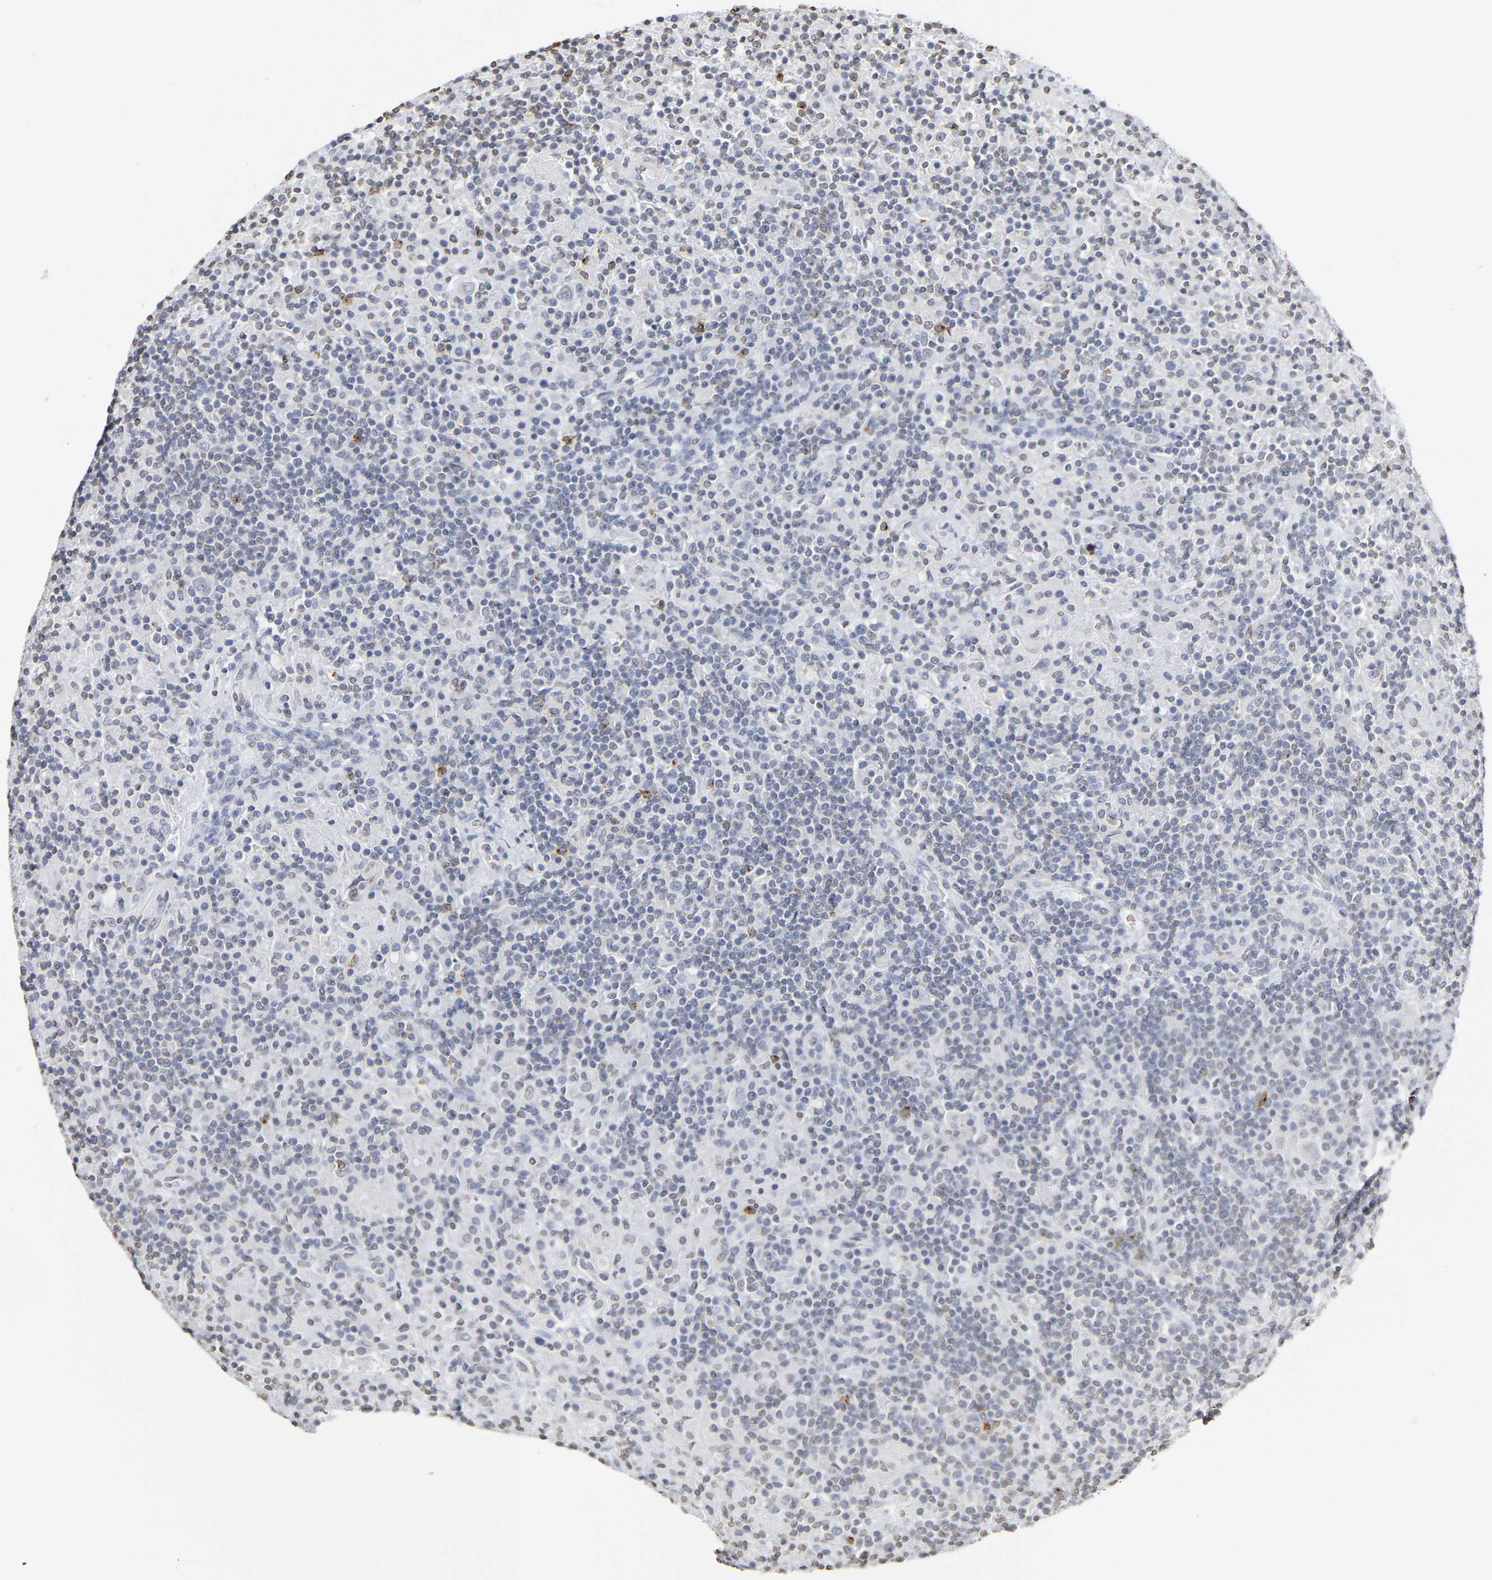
{"staining": {"intensity": "negative", "quantity": "none", "location": "none"}, "tissue": "lymphoma", "cell_type": "Tumor cells", "image_type": "cancer", "snomed": [{"axis": "morphology", "description": "Hodgkin's disease, NOS"}, {"axis": "topography", "description": "Lymph node"}], "caption": "High magnification brightfield microscopy of lymphoma stained with DAB (brown) and counterstained with hematoxylin (blue): tumor cells show no significant staining.", "gene": "ATF4", "patient": {"sex": "male", "age": 70}}